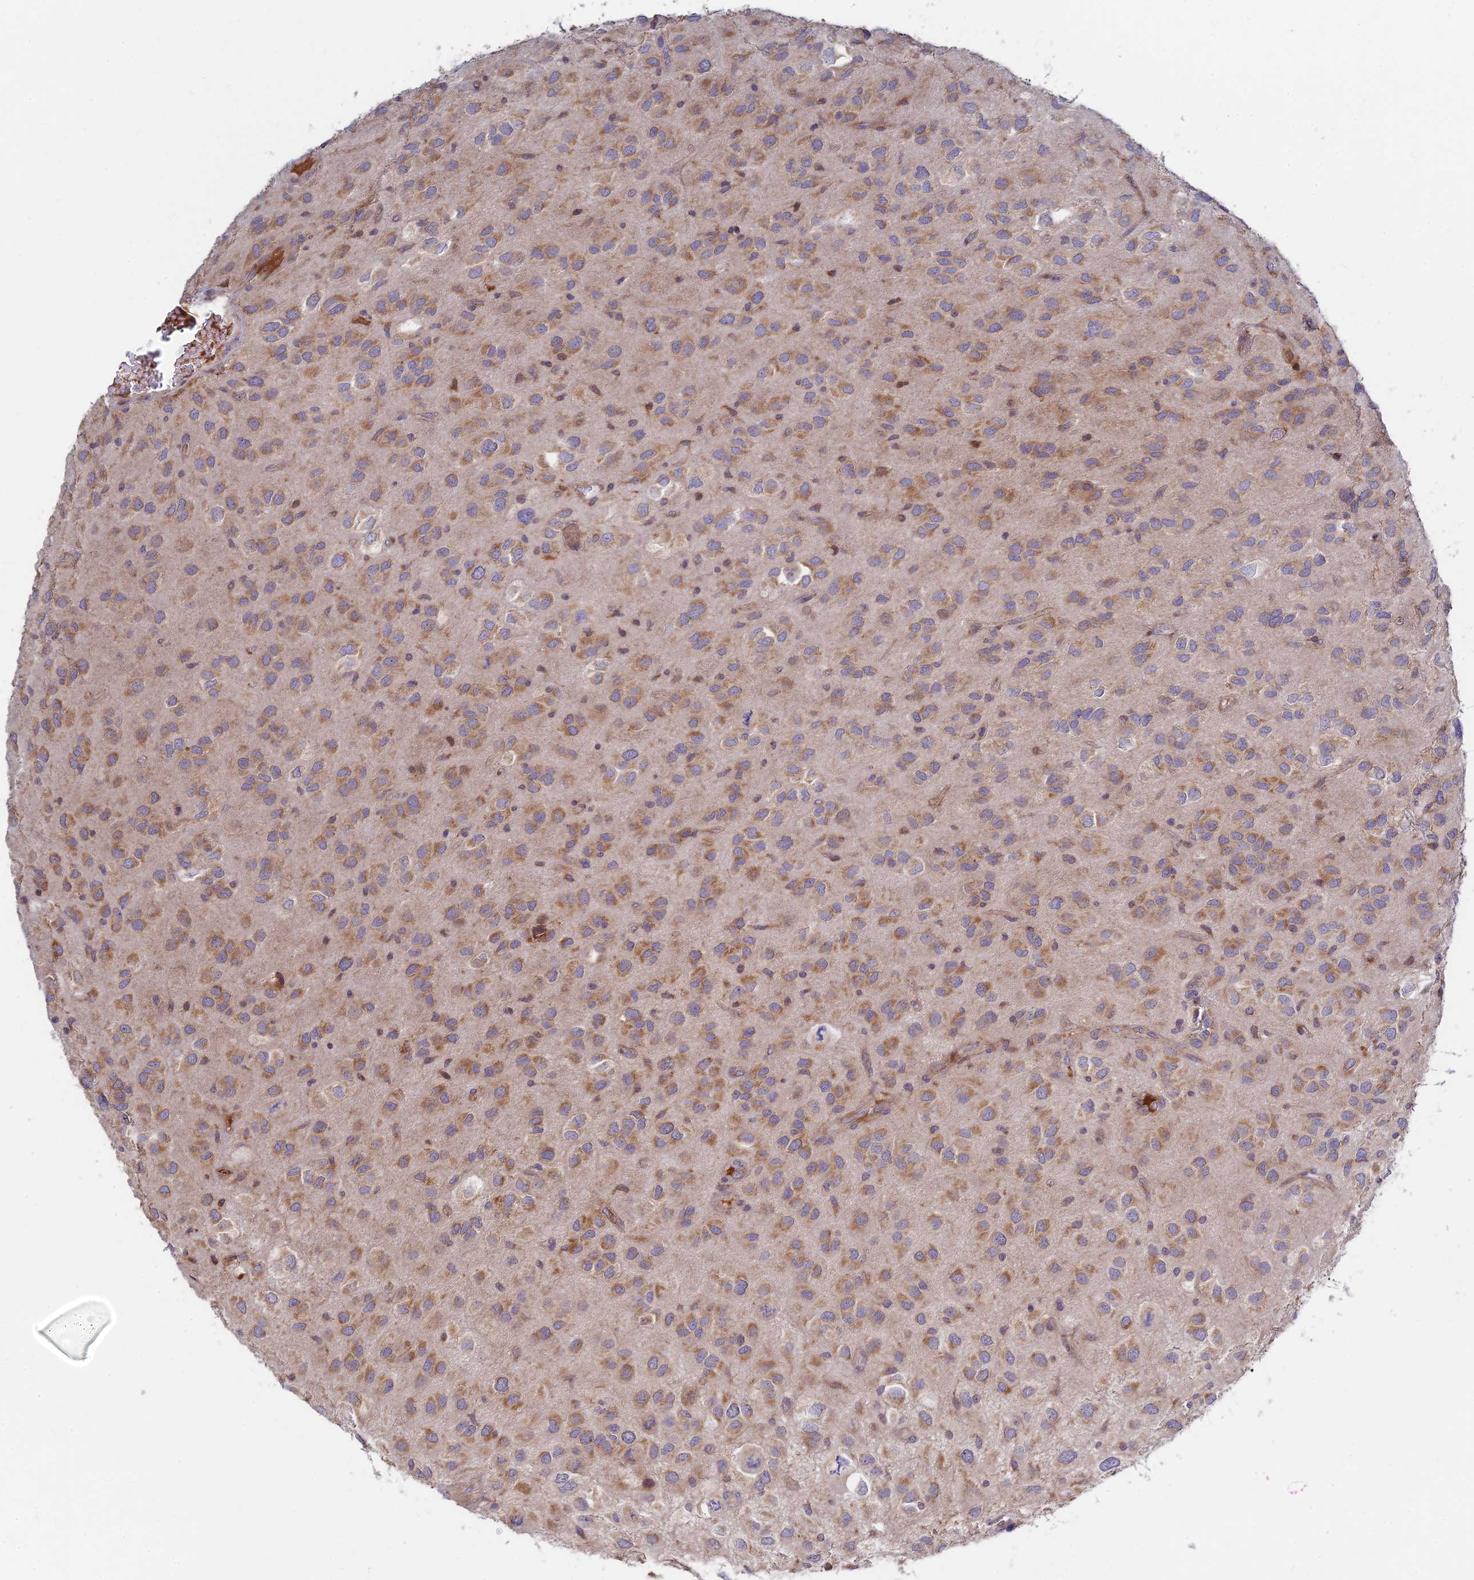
{"staining": {"intensity": "moderate", "quantity": "25%-75%", "location": "cytoplasmic/membranous"}, "tissue": "glioma", "cell_type": "Tumor cells", "image_type": "cancer", "snomed": [{"axis": "morphology", "description": "Glioma, malignant, Low grade"}, {"axis": "topography", "description": "Brain"}], "caption": "Immunohistochemical staining of human glioma exhibits moderate cytoplasmic/membranous protein expression in about 25%-75% of tumor cells.", "gene": "FUOM", "patient": {"sex": "male", "age": 66}}